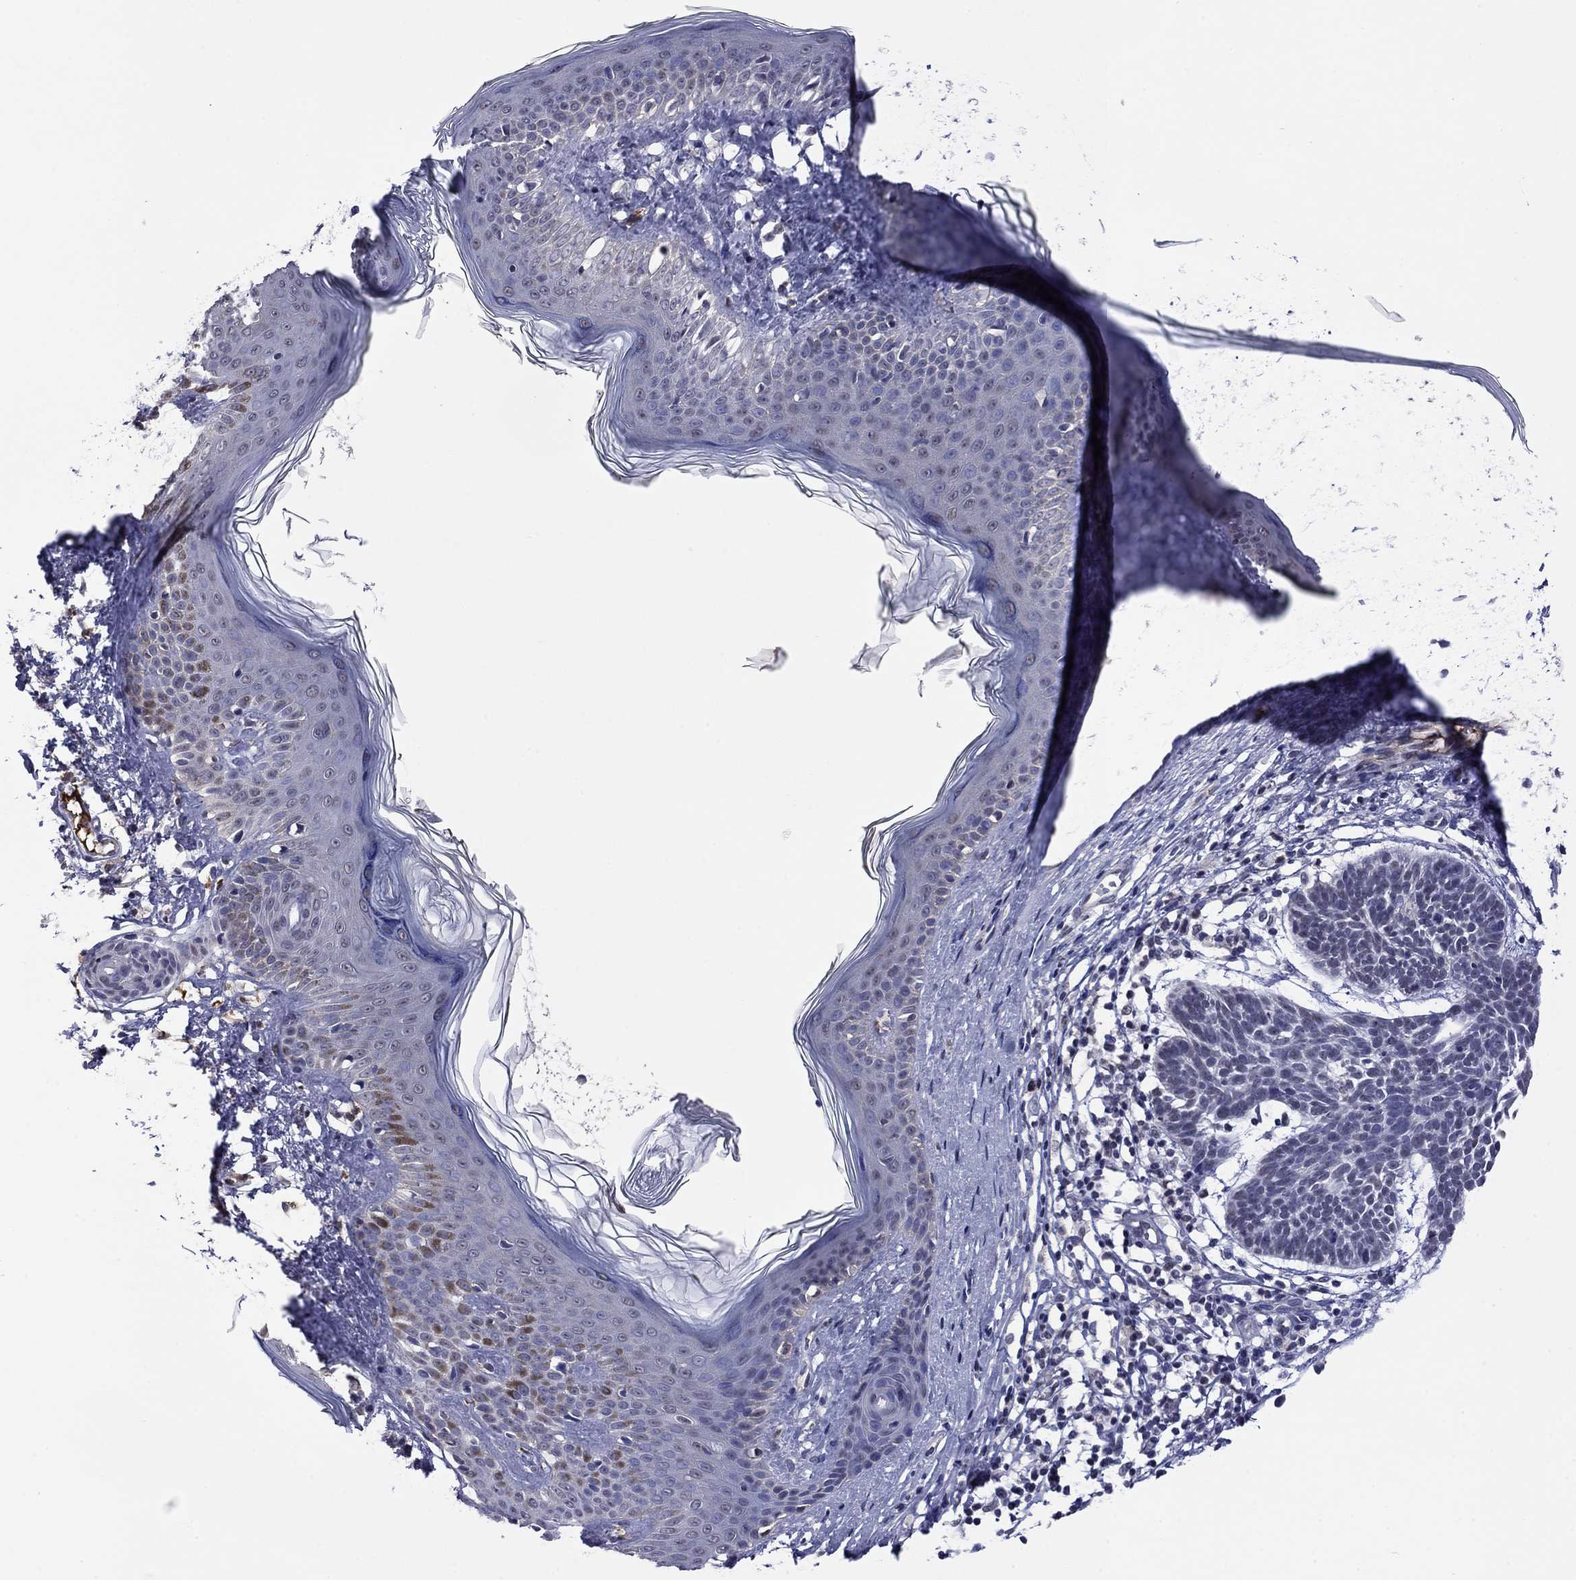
{"staining": {"intensity": "negative", "quantity": "none", "location": "none"}, "tissue": "skin cancer", "cell_type": "Tumor cells", "image_type": "cancer", "snomed": [{"axis": "morphology", "description": "Basal cell carcinoma"}, {"axis": "topography", "description": "Skin"}], "caption": "The micrograph shows no significant expression in tumor cells of skin basal cell carcinoma.", "gene": "APOA2", "patient": {"sex": "male", "age": 85}}